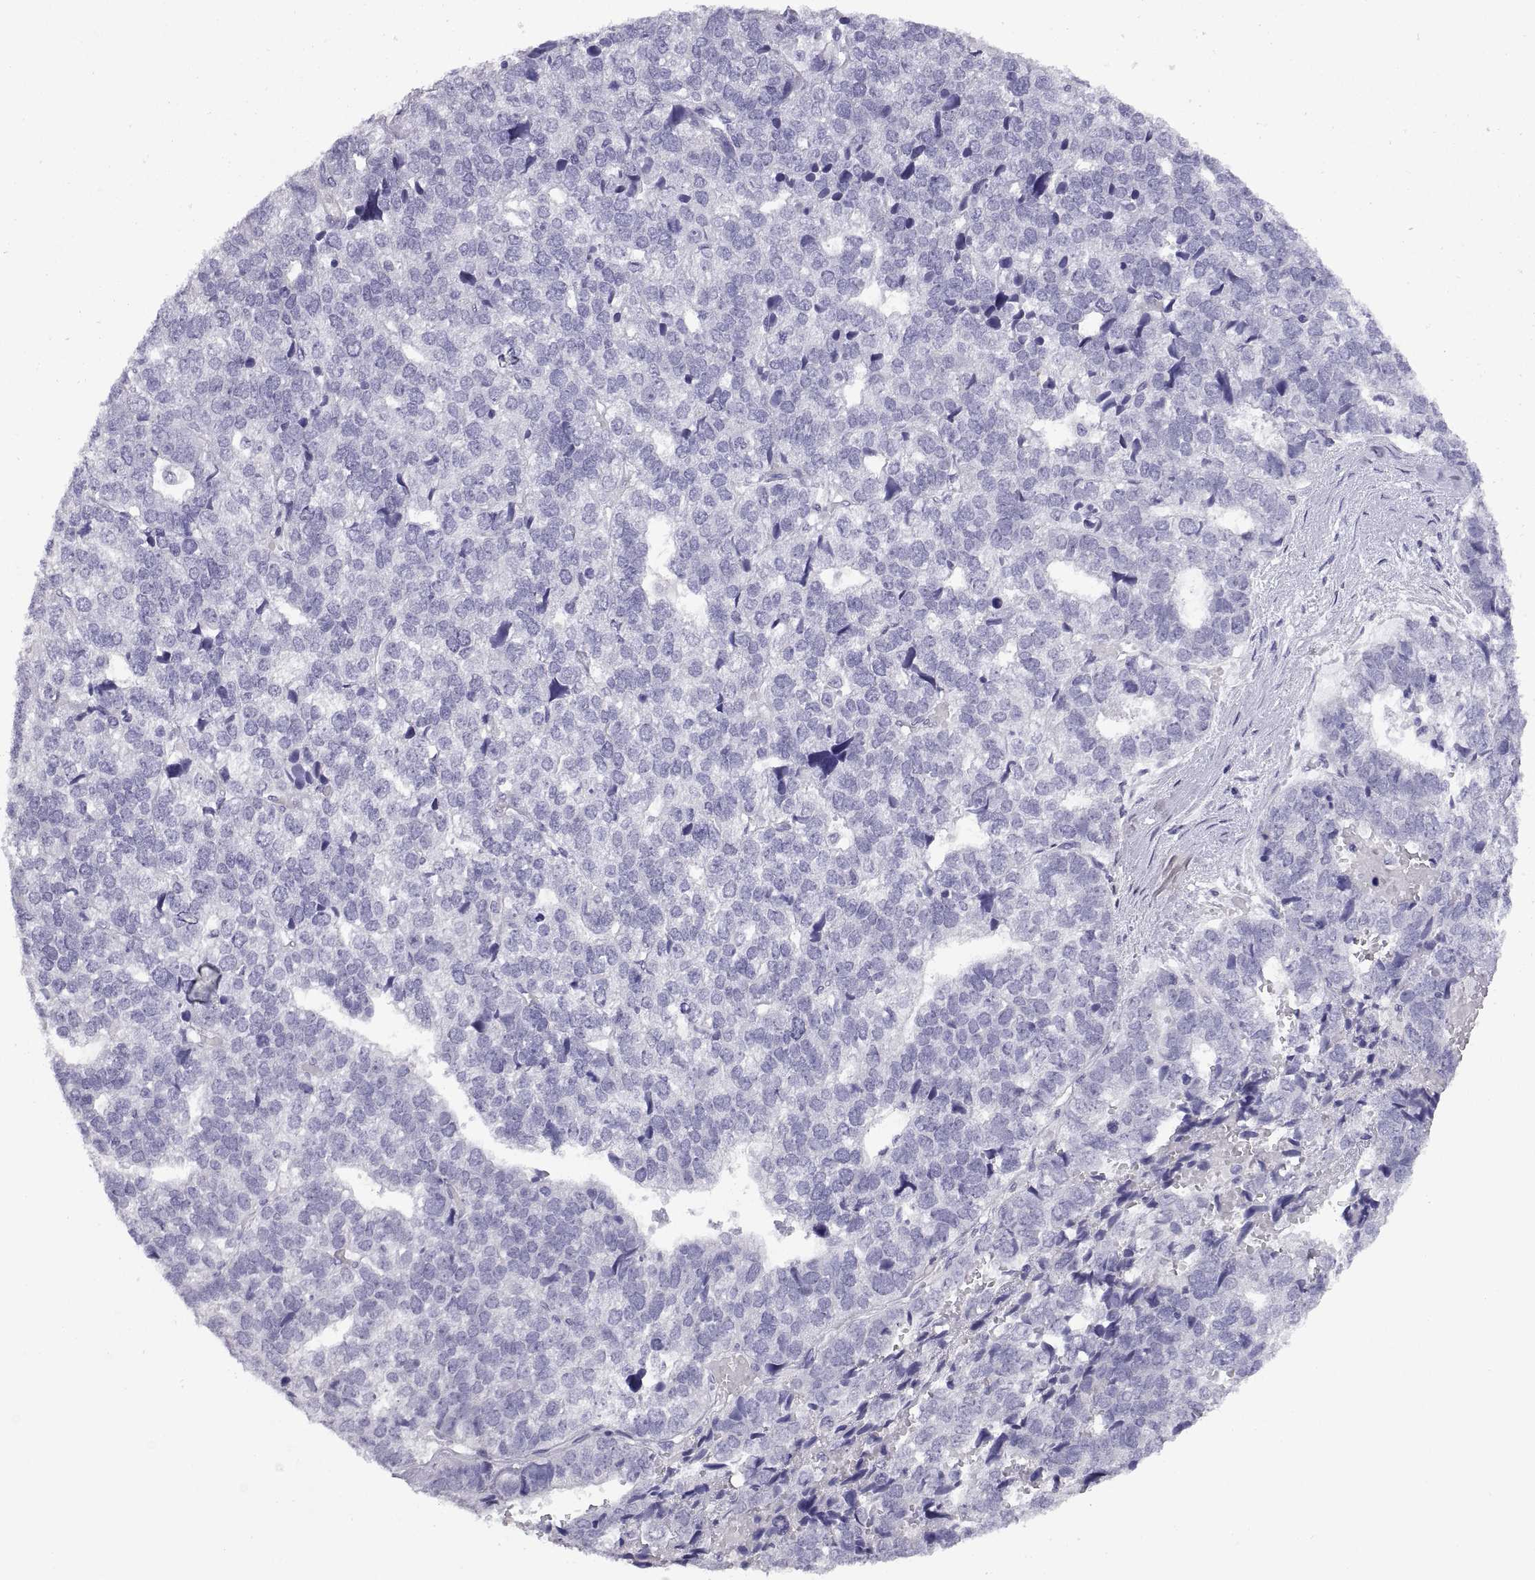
{"staining": {"intensity": "negative", "quantity": "none", "location": "none"}, "tissue": "stomach cancer", "cell_type": "Tumor cells", "image_type": "cancer", "snomed": [{"axis": "morphology", "description": "Adenocarcinoma, NOS"}, {"axis": "topography", "description": "Stomach"}], "caption": "The micrograph displays no significant expression in tumor cells of stomach cancer (adenocarcinoma). (Stains: DAB IHC with hematoxylin counter stain, Microscopy: brightfield microscopy at high magnification).", "gene": "RGS20", "patient": {"sex": "male", "age": 69}}